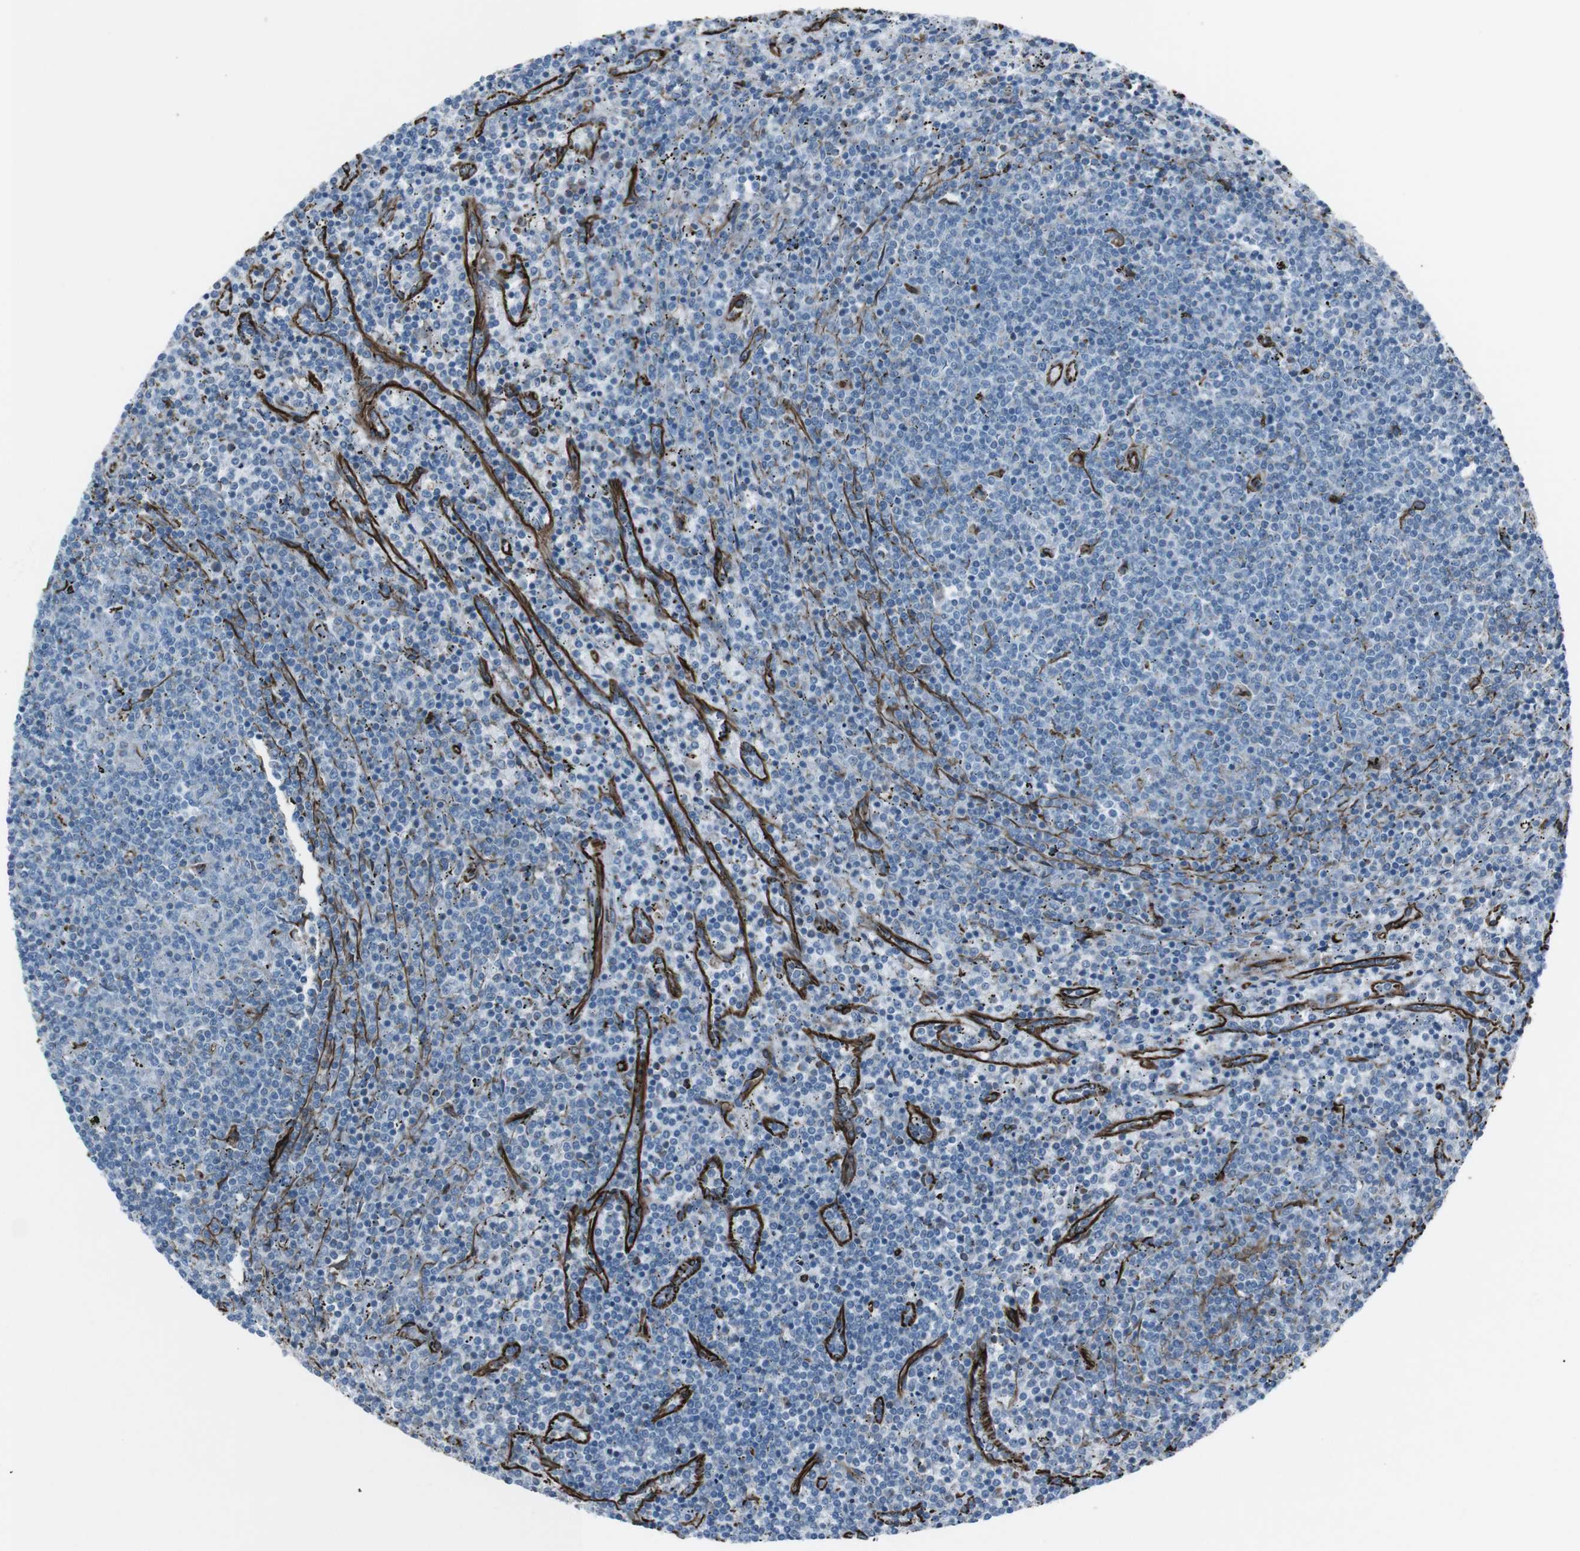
{"staining": {"intensity": "negative", "quantity": "none", "location": "none"}, "tissue": "lymphoma", "cell_type": "Tumor cells", "image_type": "cancer", "snomed": [{"axis": "morphology", "description": "Malignant lymphoma, non-Hodgkin's type, Low grade"}, {"axis": "topography", "description": "Spleen"}], "caption": "Immunohistochemical staining of human malignant lymphoma, non-Hodgkin's type (low-grade) reveals no significant staining in tumor cells.", "gene": "ZDHHC6", "patient": {"sex": "female", "age": 50}}